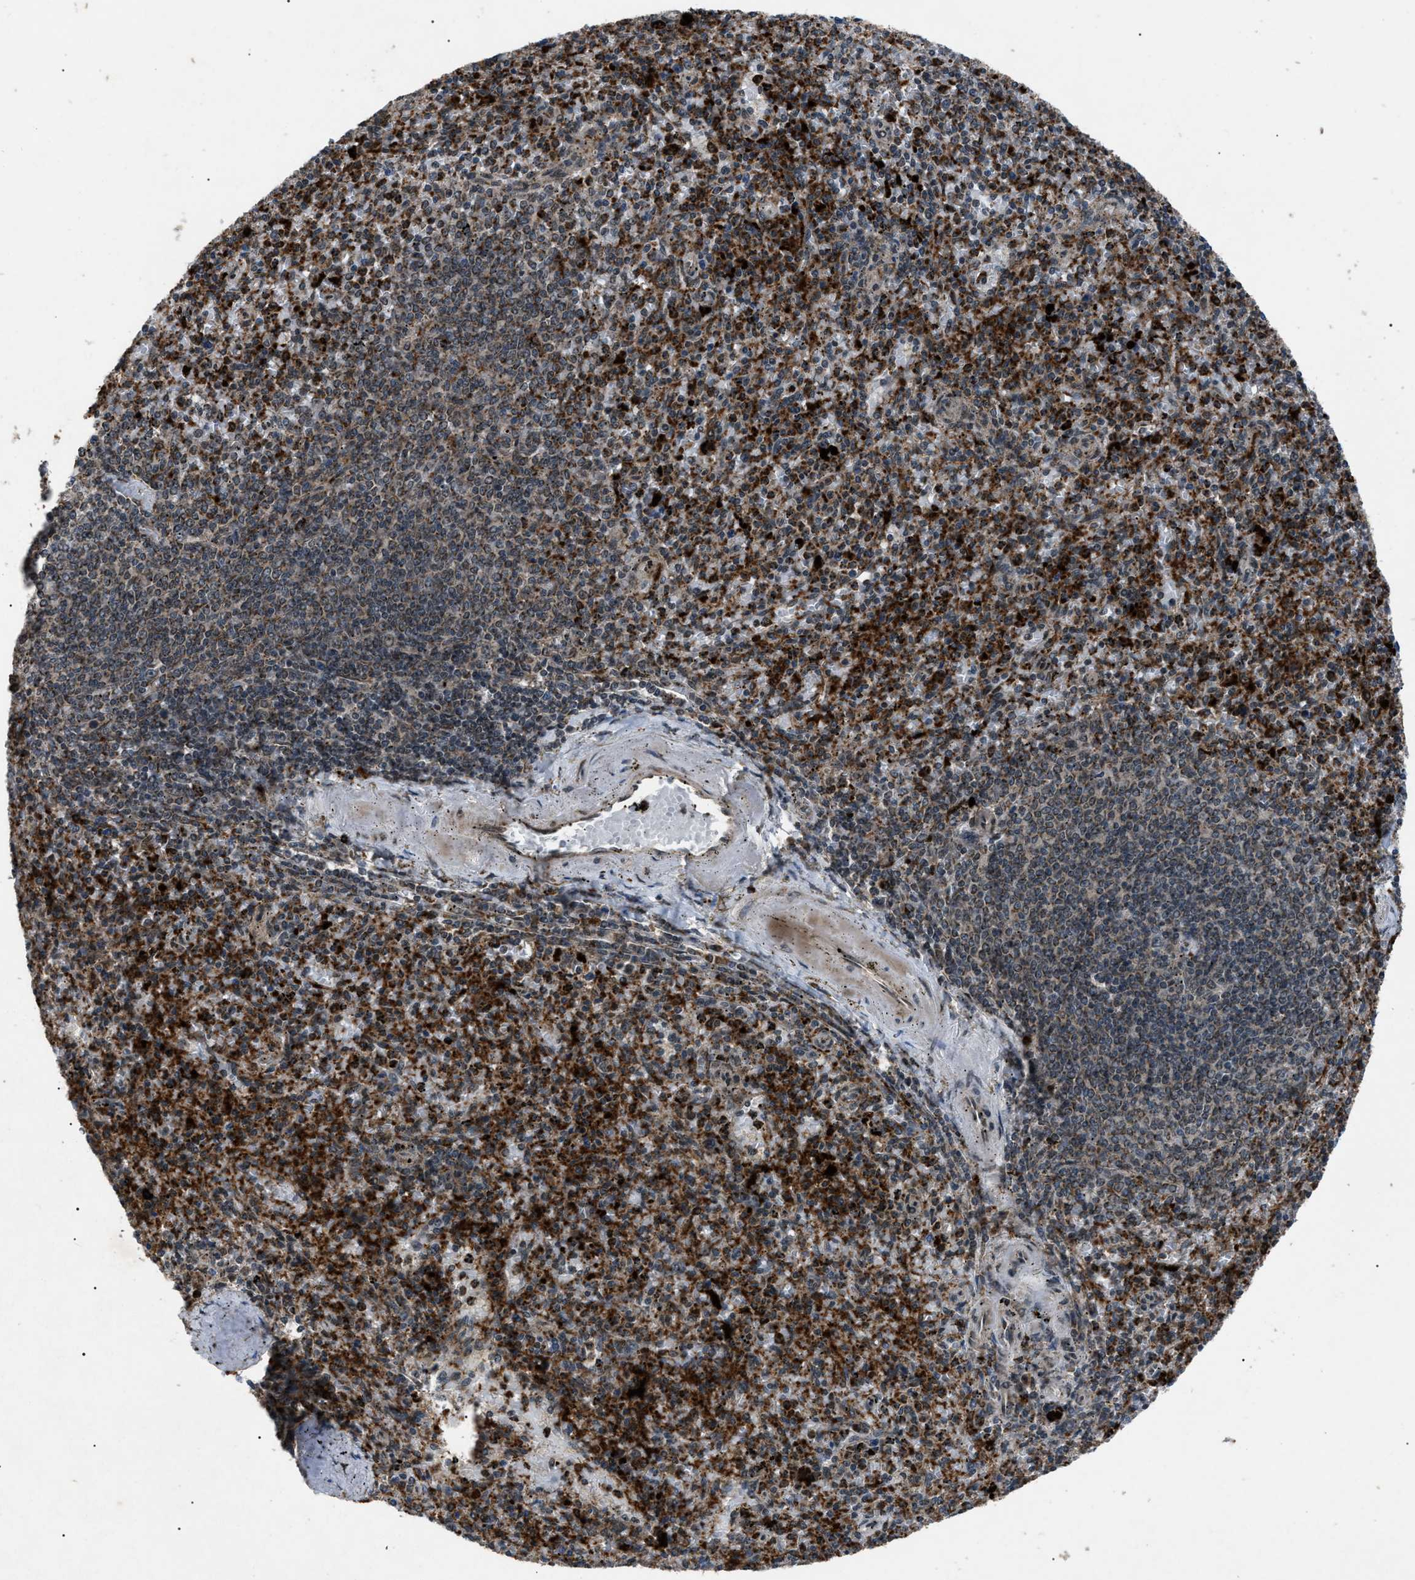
{"staining": {"intensity": "strong", "quantity": "25%-75%", "location": "cytoplasmic/membranous"}, "tissue": "spleen", "cell_type": "Cells in red pulp", "image_type": "normal", "snomed": [{"axis": "morphology", "description": "Normal tissue, NOS"}, {"axis": "topography", "description": "Spleen"}], "caption": "Benign spleen reveals strong cytoplasmic/membranous positivity in approximately 25%-75% of cells in red pulp, visualized by immunohistochemistry.", "gene": "ZFAND2A", "patient": {"sex": "male", "age": 72}}